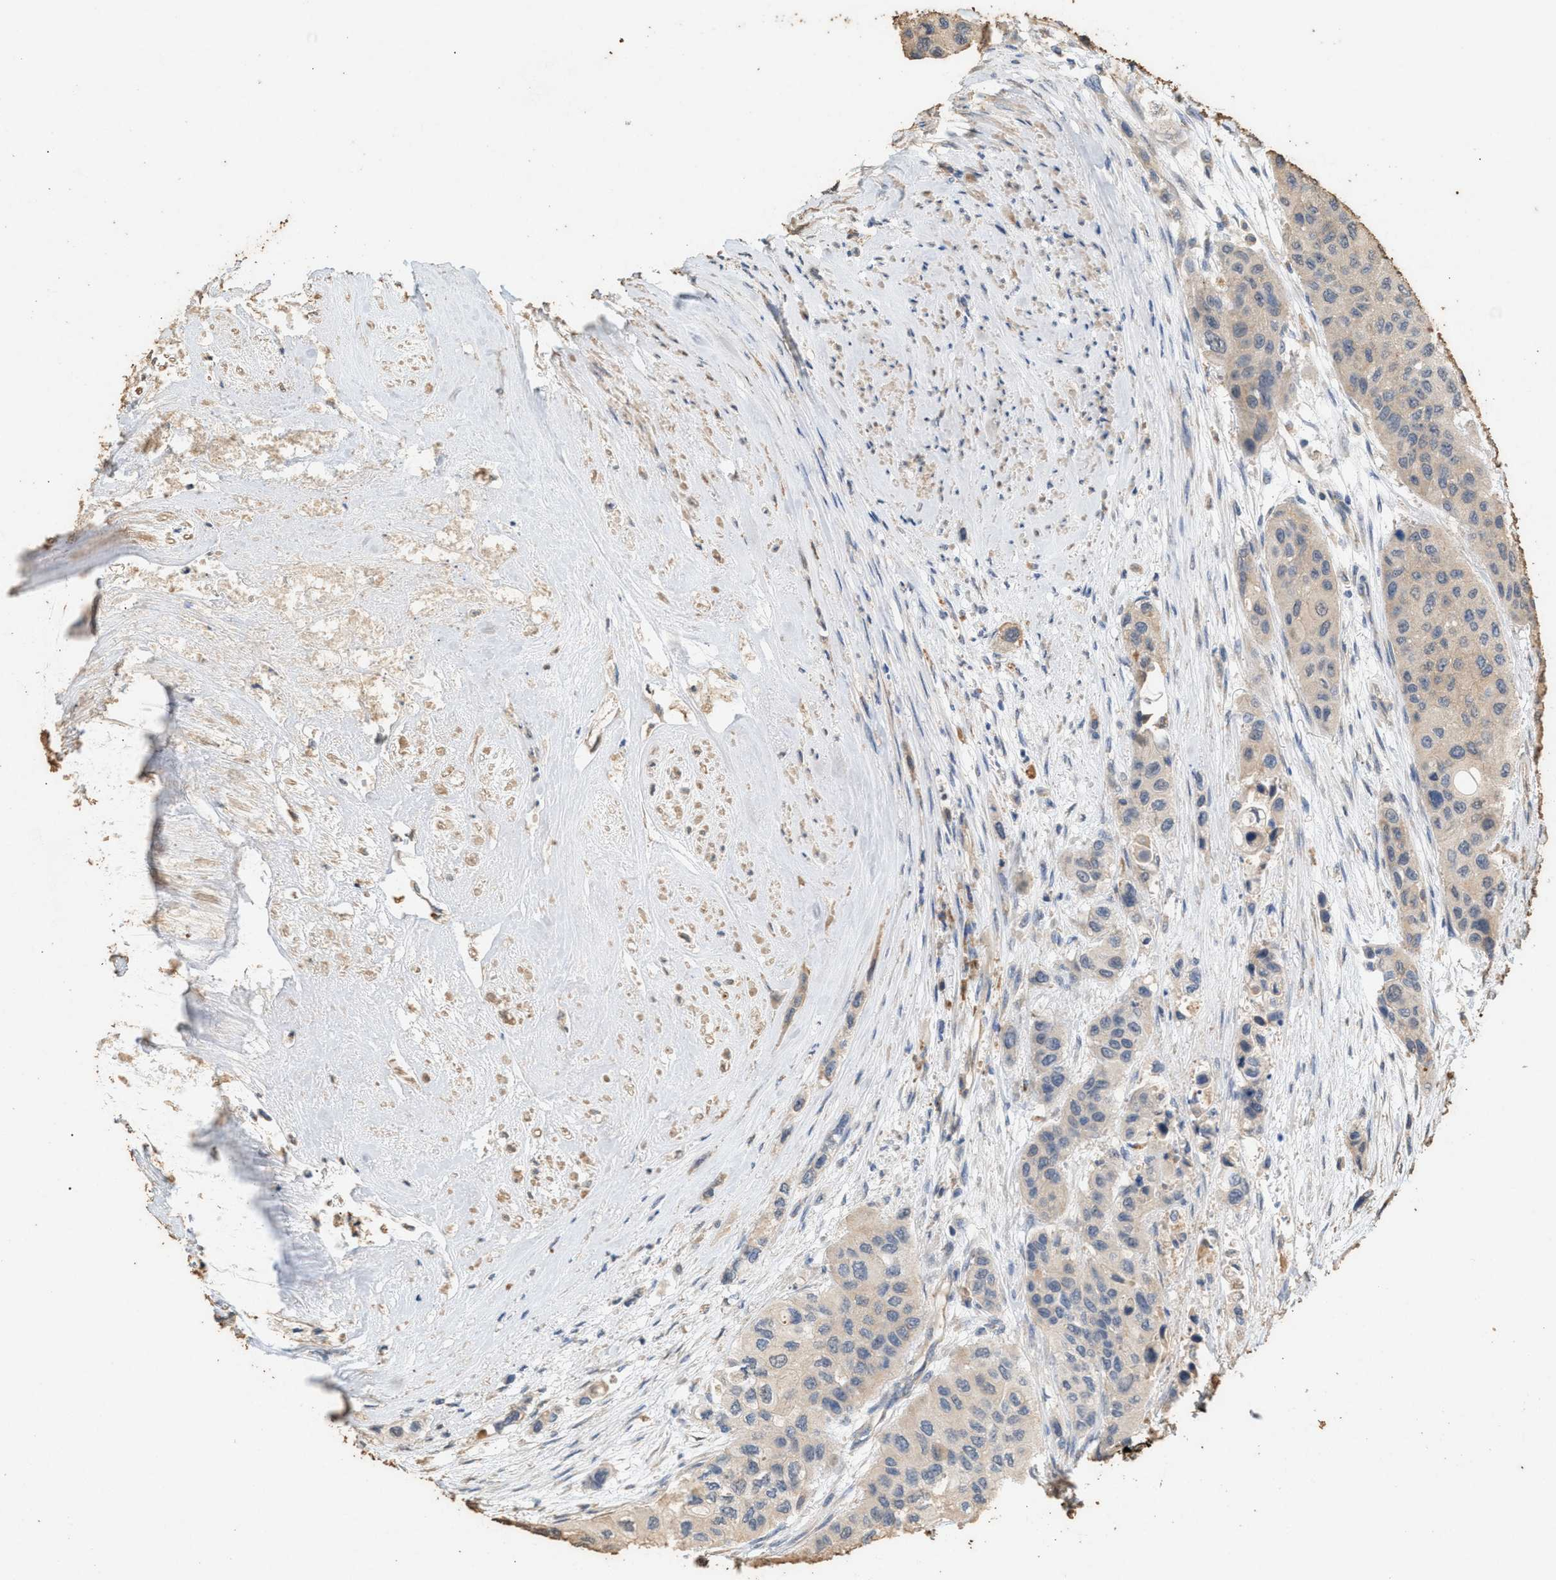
{"staining": {"intensity": "negative", "quantity": "none", "location": "none"}, "tissue": "urothelial cancer", "cell_type": "Tumor cells", "image_type": "cancer", "snomed": [{"axis": "morphology", "description": "Urothelial carcinoma, High grade"}, {"axis": "topography", "description": "Urinary bladder"}], "caption": "Tumor cells show no significant protein positivity in high-grade urothelial carcinoma.", "gene": "DCAF7", "patient": {"sex": "female", "age": 56}}